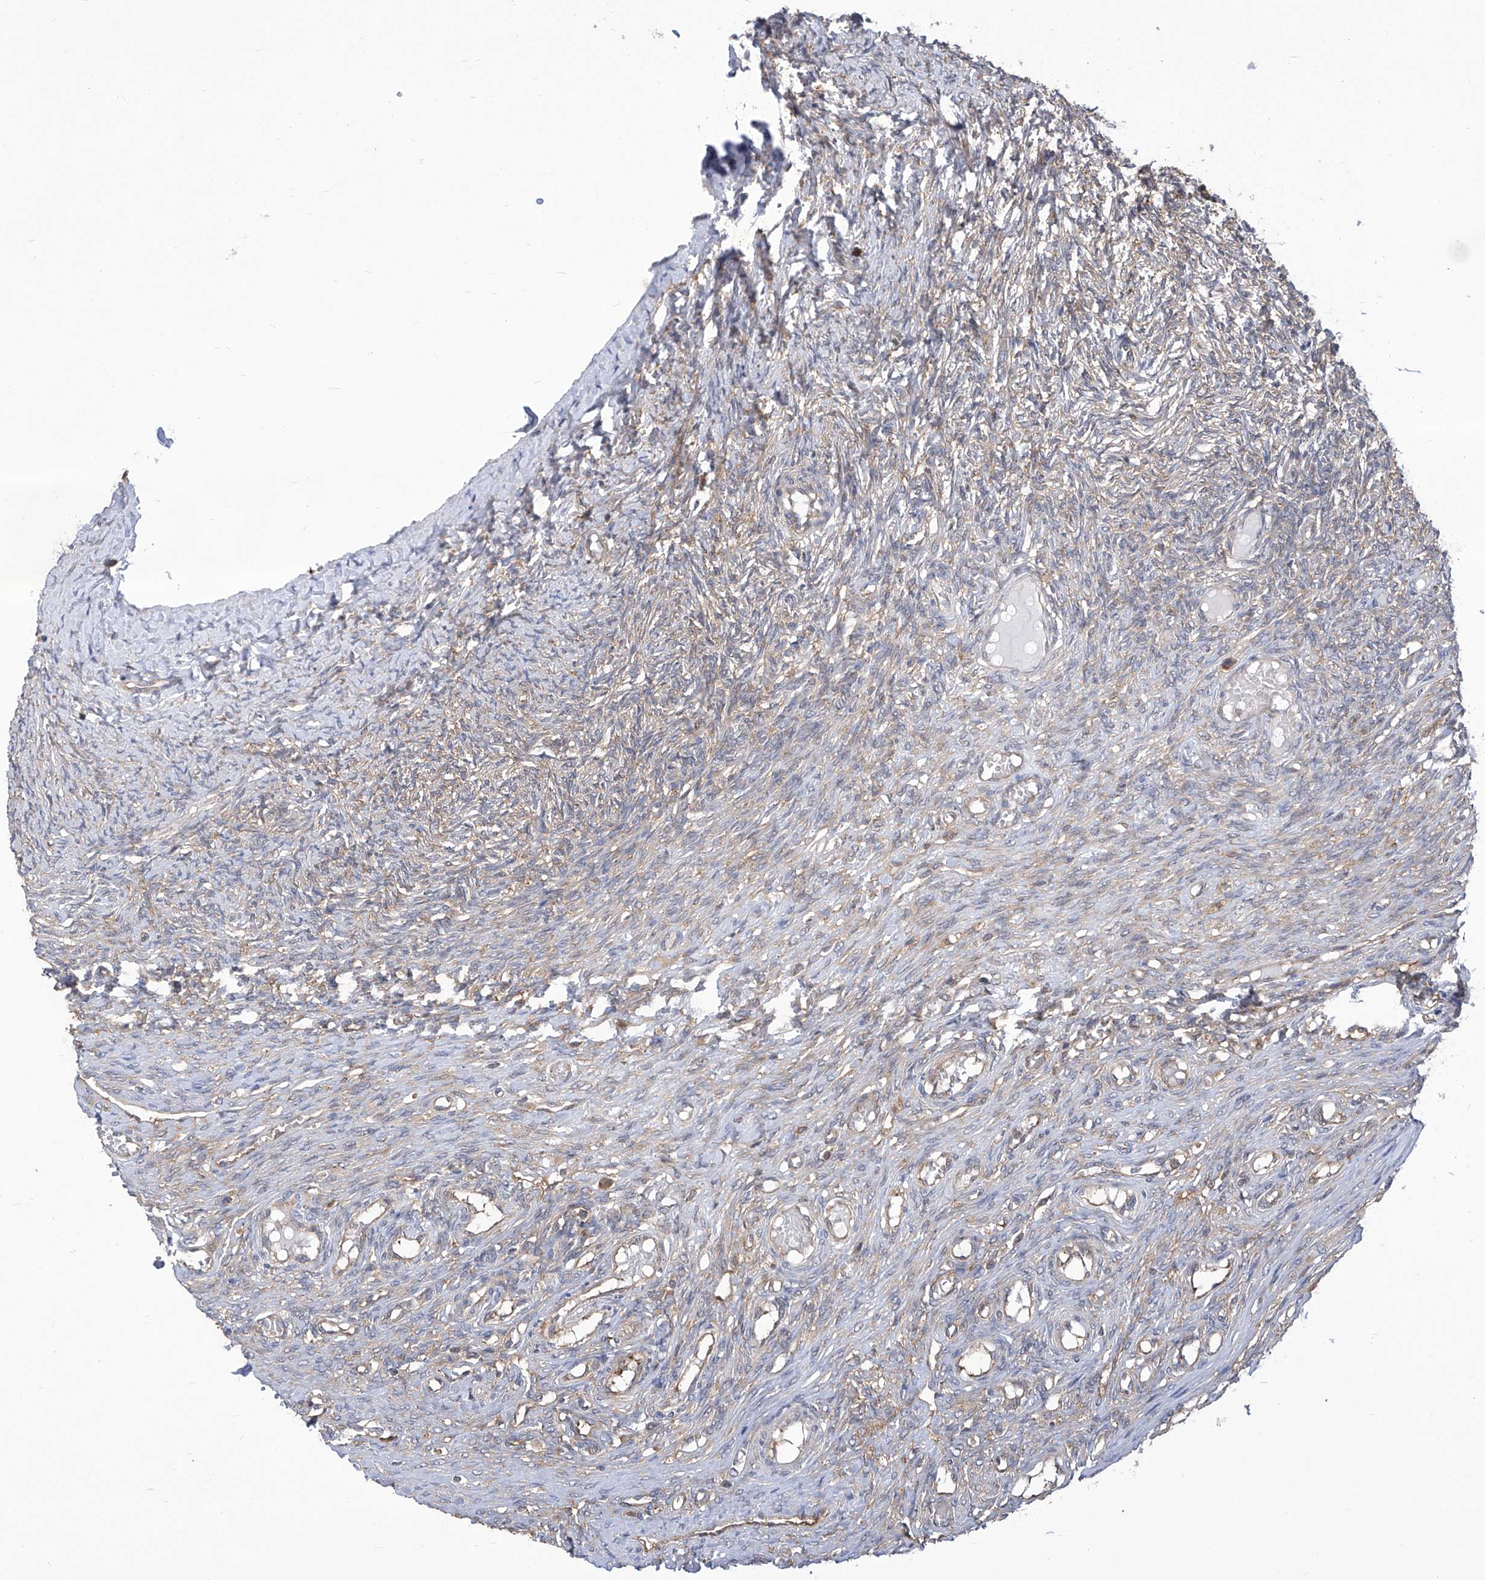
{"staining": {"intensity": "moderate", "quantity": ">75%", "location": "cytoplasmic/membranous"}, "tissue": "ovary", "cell_type": "Follicle cells", "image_type": "normal", "snomed": [{"axis": "morphology", "description": "Adenocarcinoma, NOS"}, {"axis": "topography", "description": "Endometrium"}], "caption": "Immunohistochemistry (DAB) staining of normal ovary displays moderate cytoplasmic/membranous protein expression in approximately >75% of follicle cells. The staining was performed using DAB to visualize the protein expression in brown, while the nuclei were stained in blue with hematoxylin (Magnification: 20x).", "gene": "EIF3M", "patient": {"sex": "female", "age": 32}}